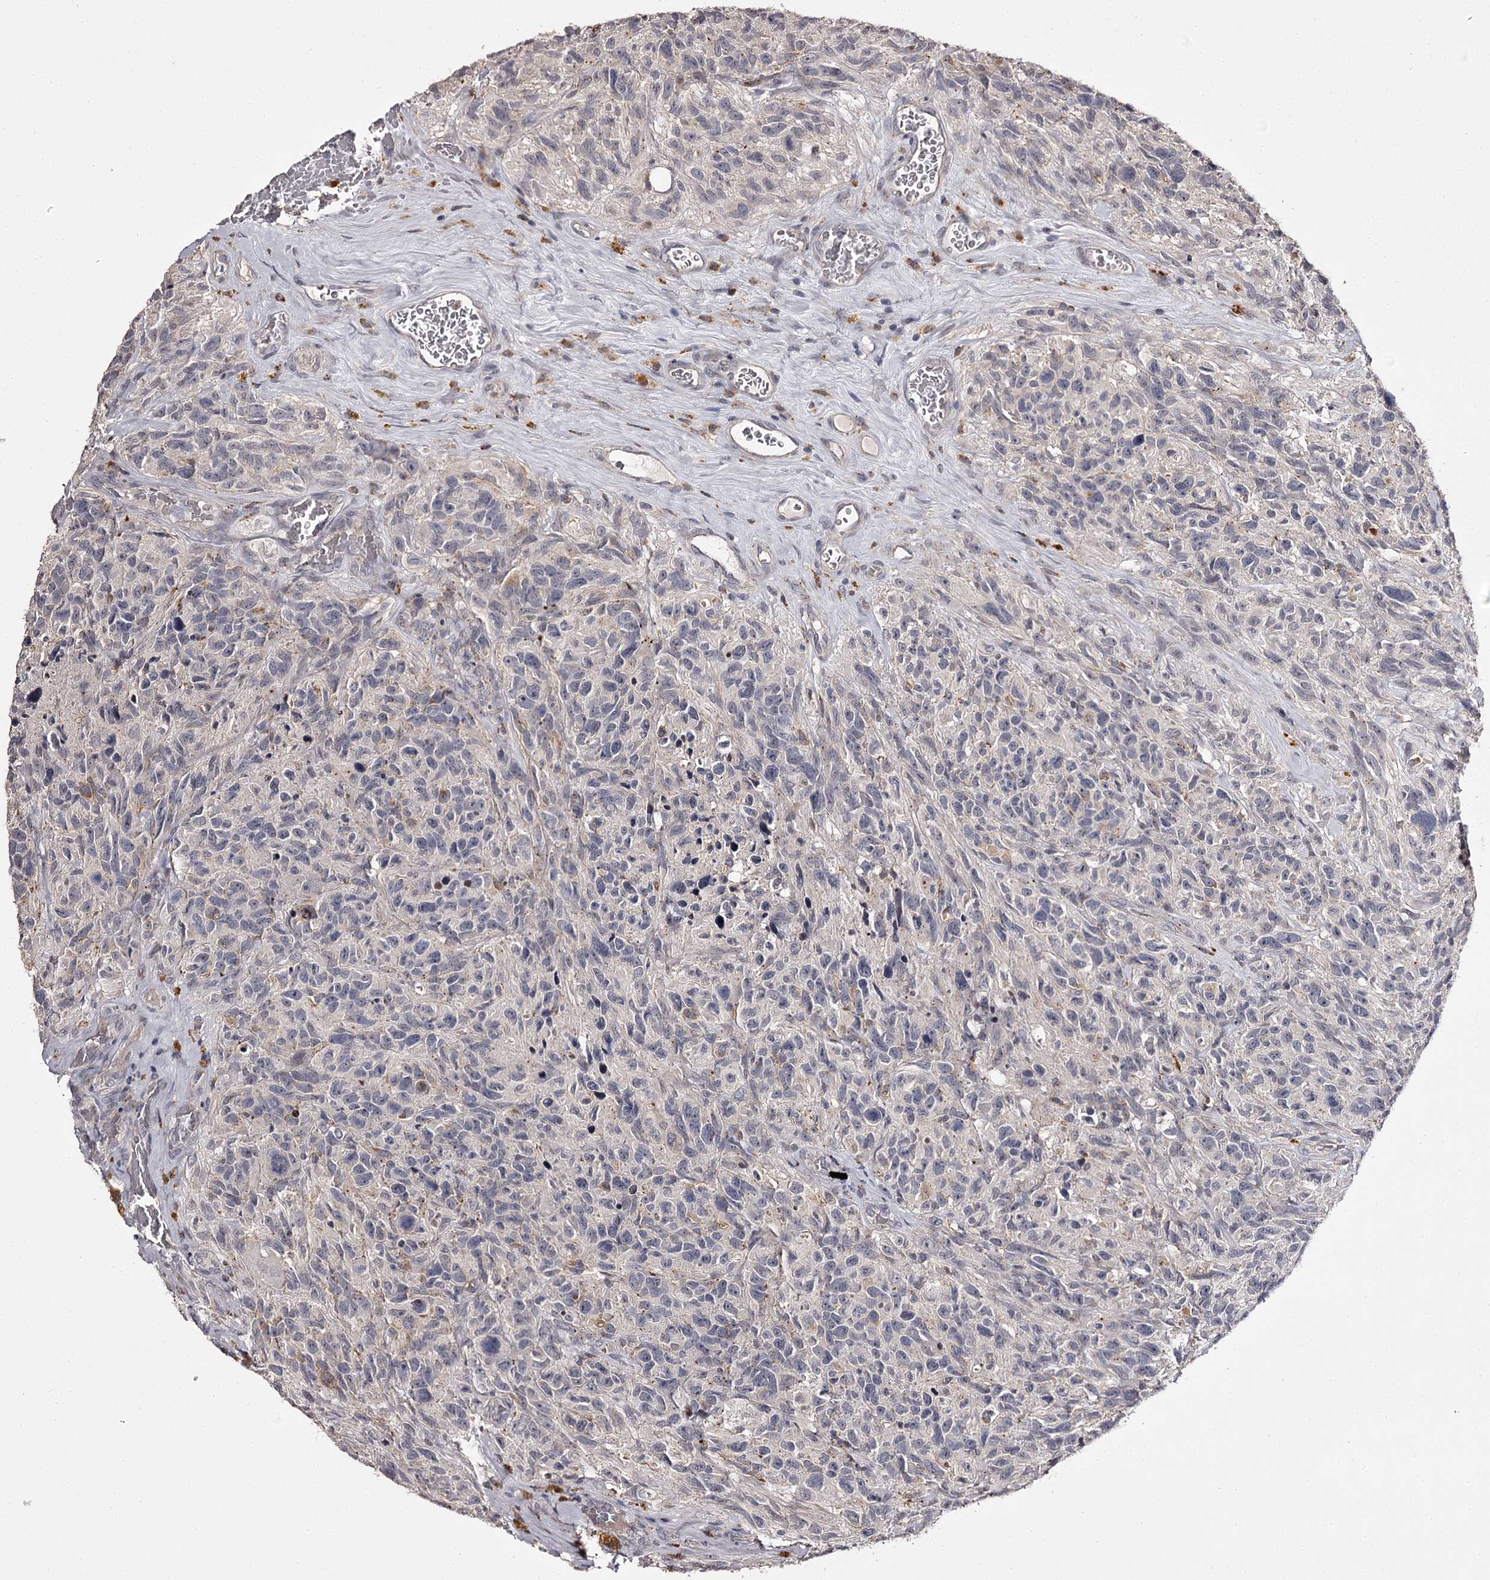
{"staining": {"intensity": "negative", "quantity": "none", "location": "none"}, "tissue": "glioma", "cell_type": "Tumor cells", "image_type": "cancer", "snomed": [{"axis": "morphology", "description": "Glioma, malignant, High grade"}, {"axis": "topography", "description": "Brain"}], "caption": "Immunohistochemical staining of human glioma exhibits no significant staining in tumor cells. (IHC, brightfield microscopy, high magnification).", "gene": "SLC32A1", "patient": {"sex": "male", "age": 69}}